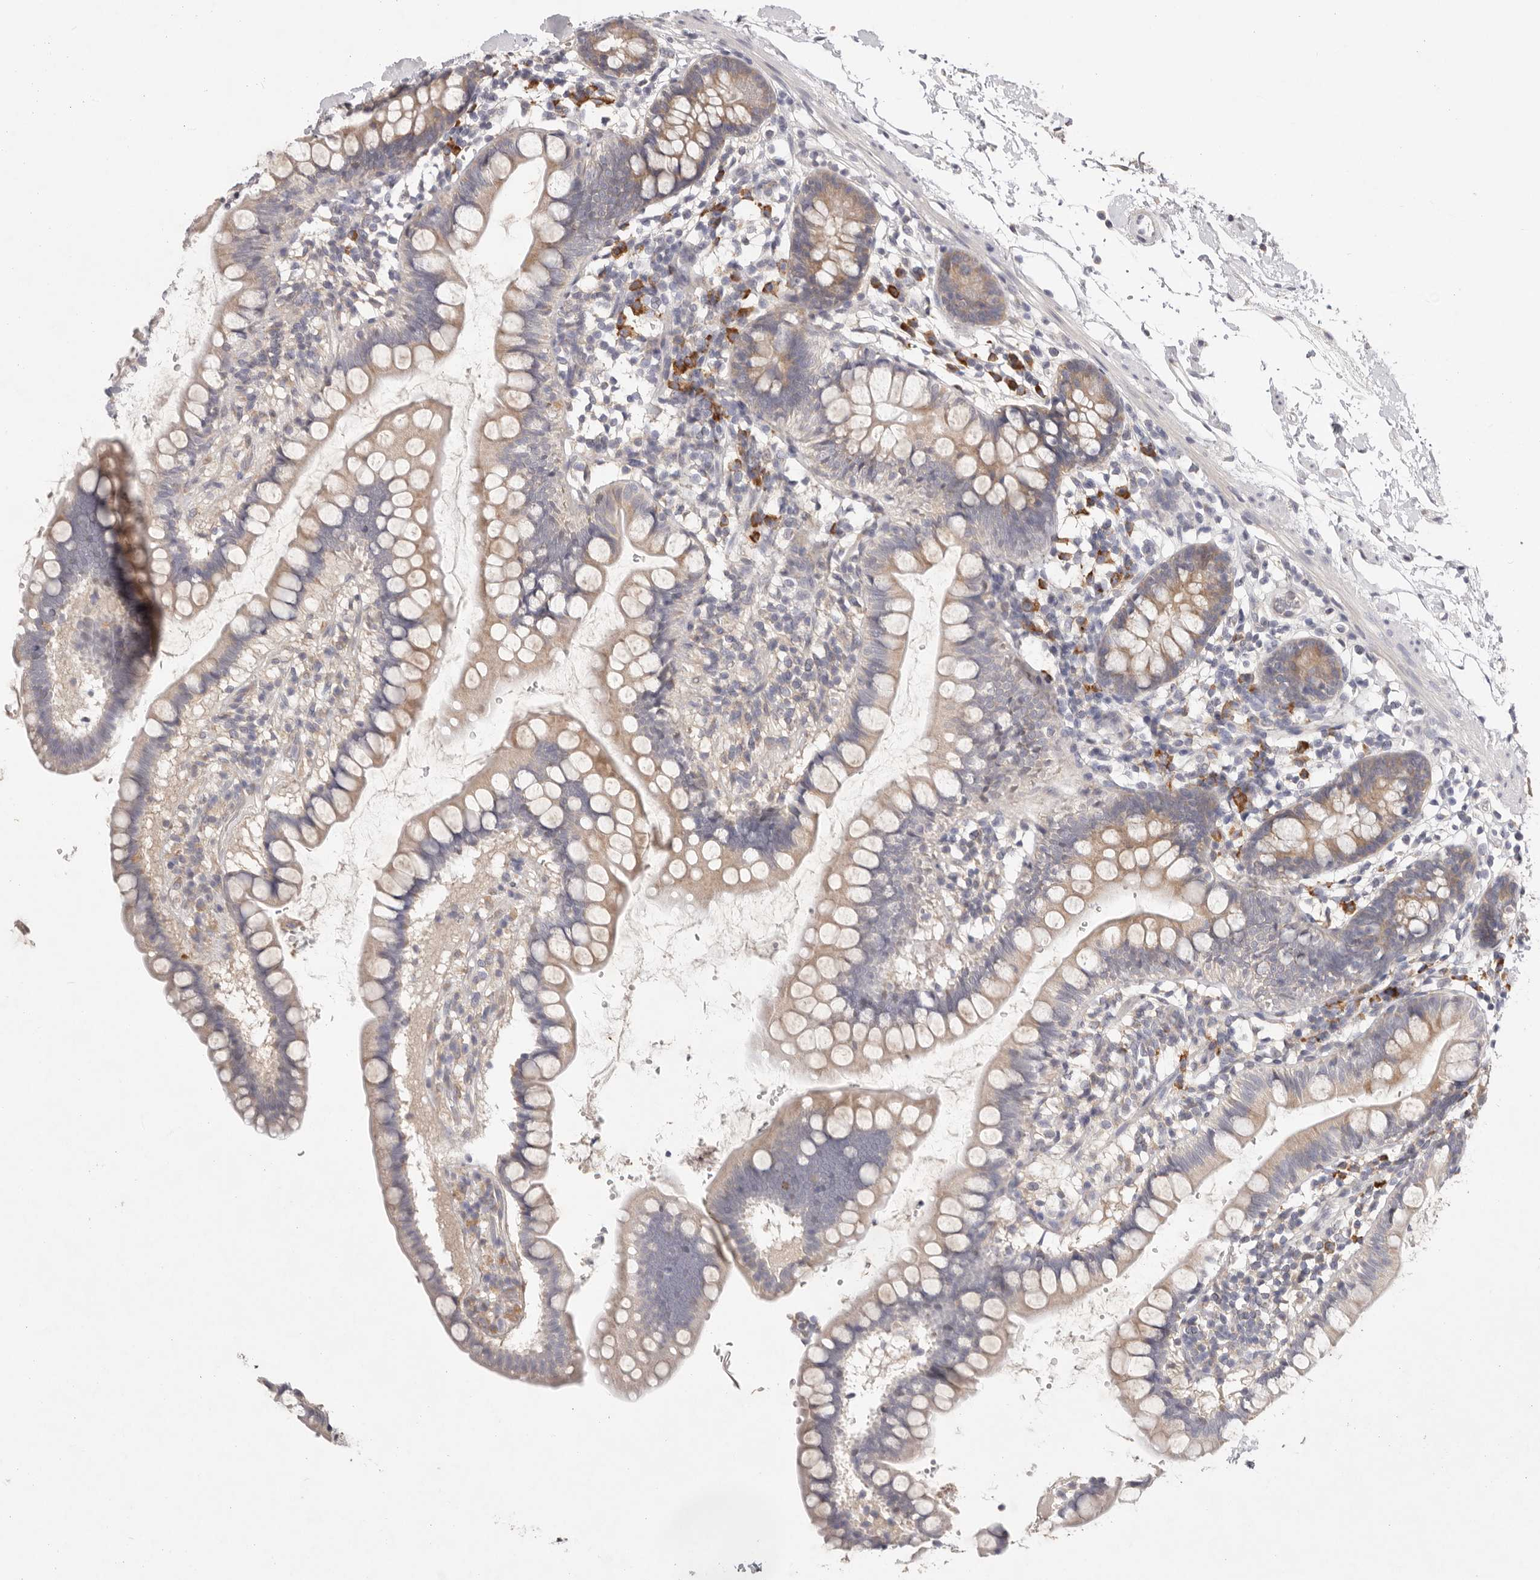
{"staining": {"intensity": "moderate", "quantity": ">75%", "location": "cytoplasmic/membranous"}, "tissue": "small intestine", "cell_type": "Glandular cells", "image_type": "normal", "snomed": [{"axis": "morphology", "description": "Normal tissue, NOS"}, {"axis": "topography", "description": "Small intestine"}], "caption": "IHC of unremarkable human small intestine displays medium levels of moderate cytoplasmic/membranous positivity in about >75% of glandular cells. The staining was performed using DAB (3,3'-diaminobenzidine) to visualize the protein expression in brown, while the nuclei were stained in blue with hematoxylin (Magnification: 20x).", "gene": "WDR77", "patient": {"sex": "female", "age": 84}}